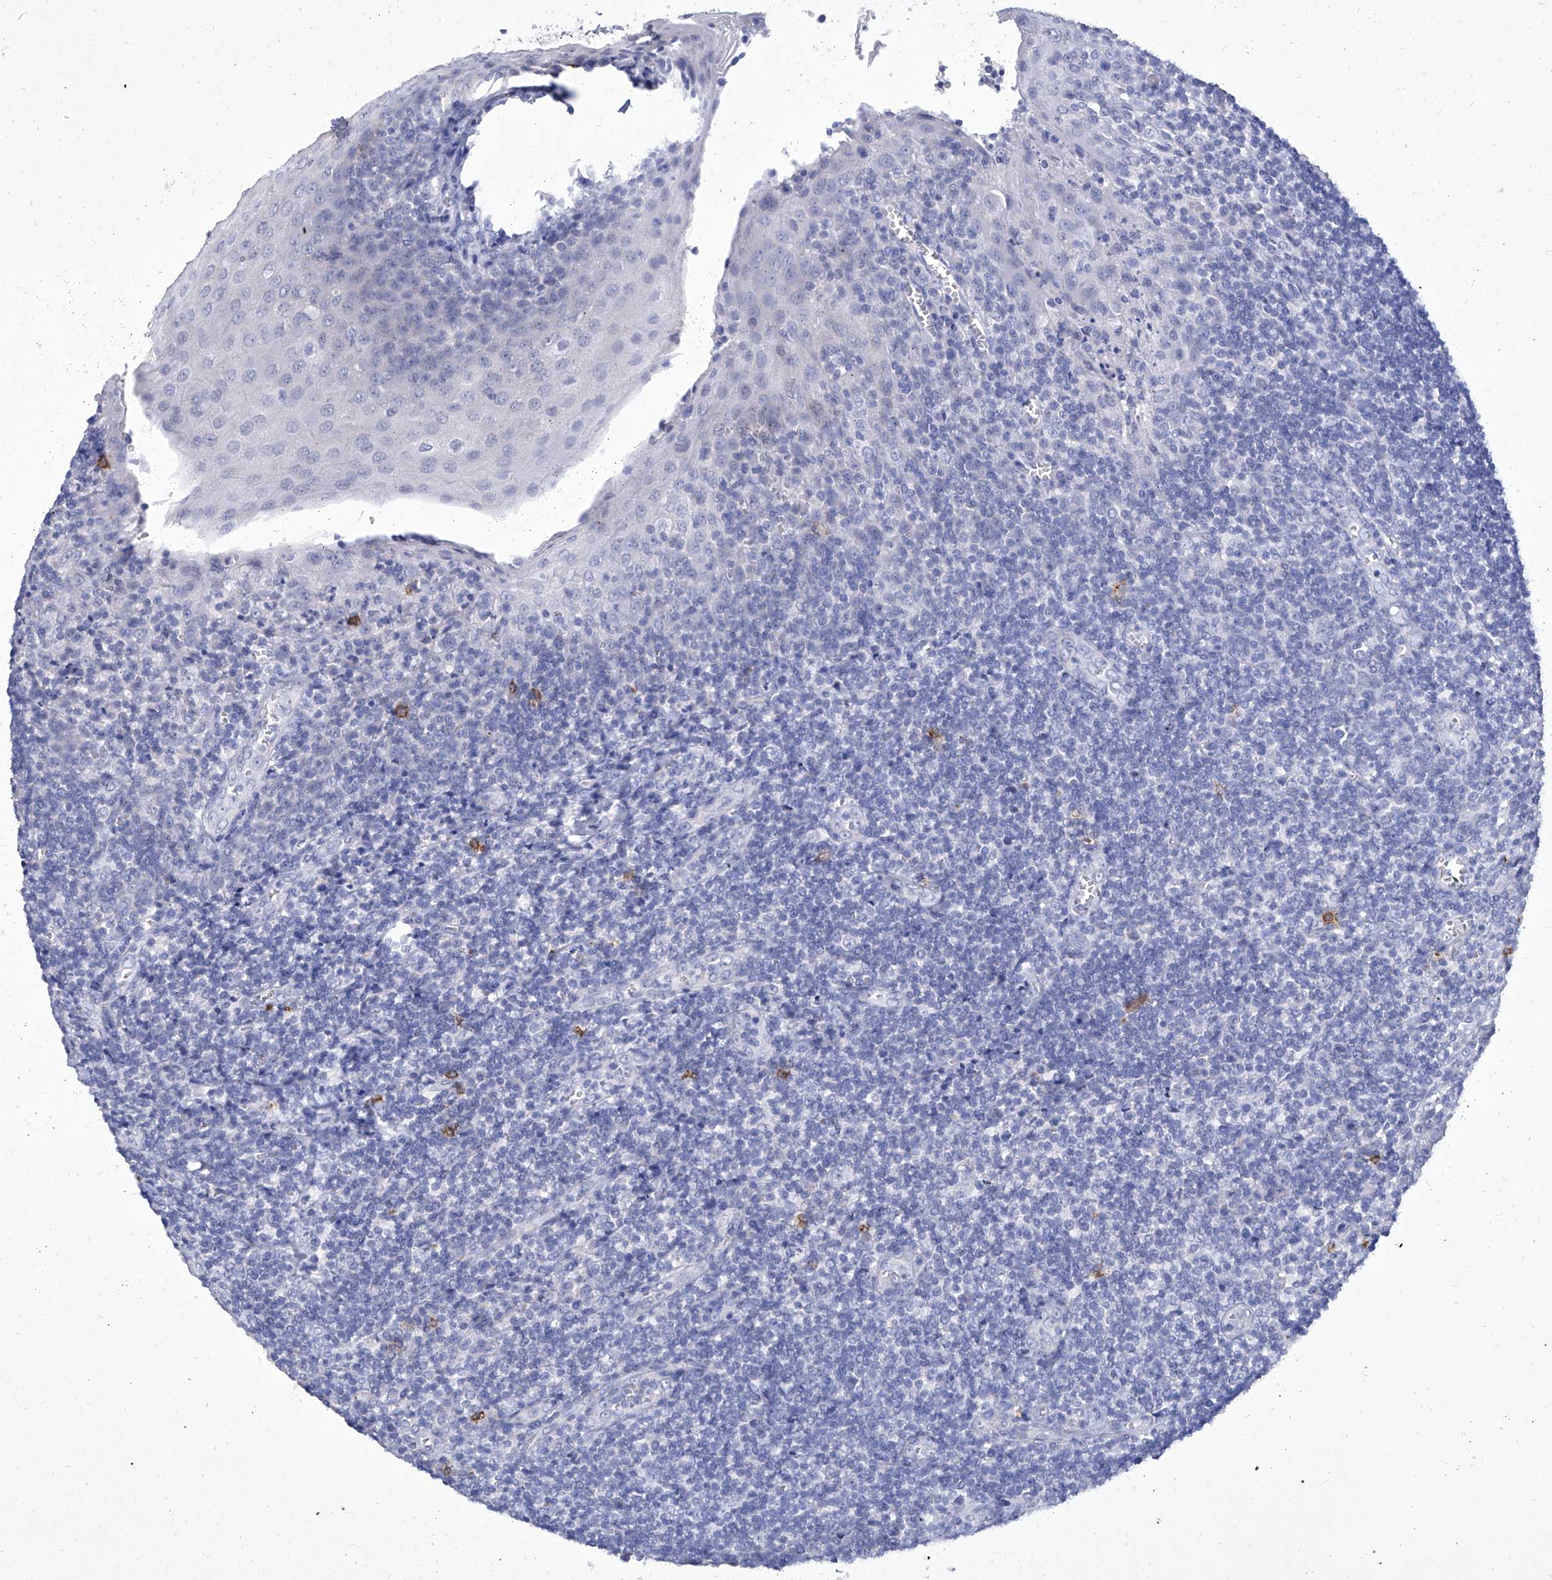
{"staining": {"intensity": "negative", "quantity": "none", "location": "none"}, "tissue": "tonsil", "cell_type": "Germinal center cells", "image_type": "normal", "snomed": [{"axis": "morphology", "description": "Normal tissue, NOS"}, {"axis": "topography", "description": "Tonsil"}], "caption": "A histopathology image of tonsil stained for a protein reveals no brown staining in germinal center cells.", "gene": "IFNL2", "patient": {"sex": "male", "age": 27}}